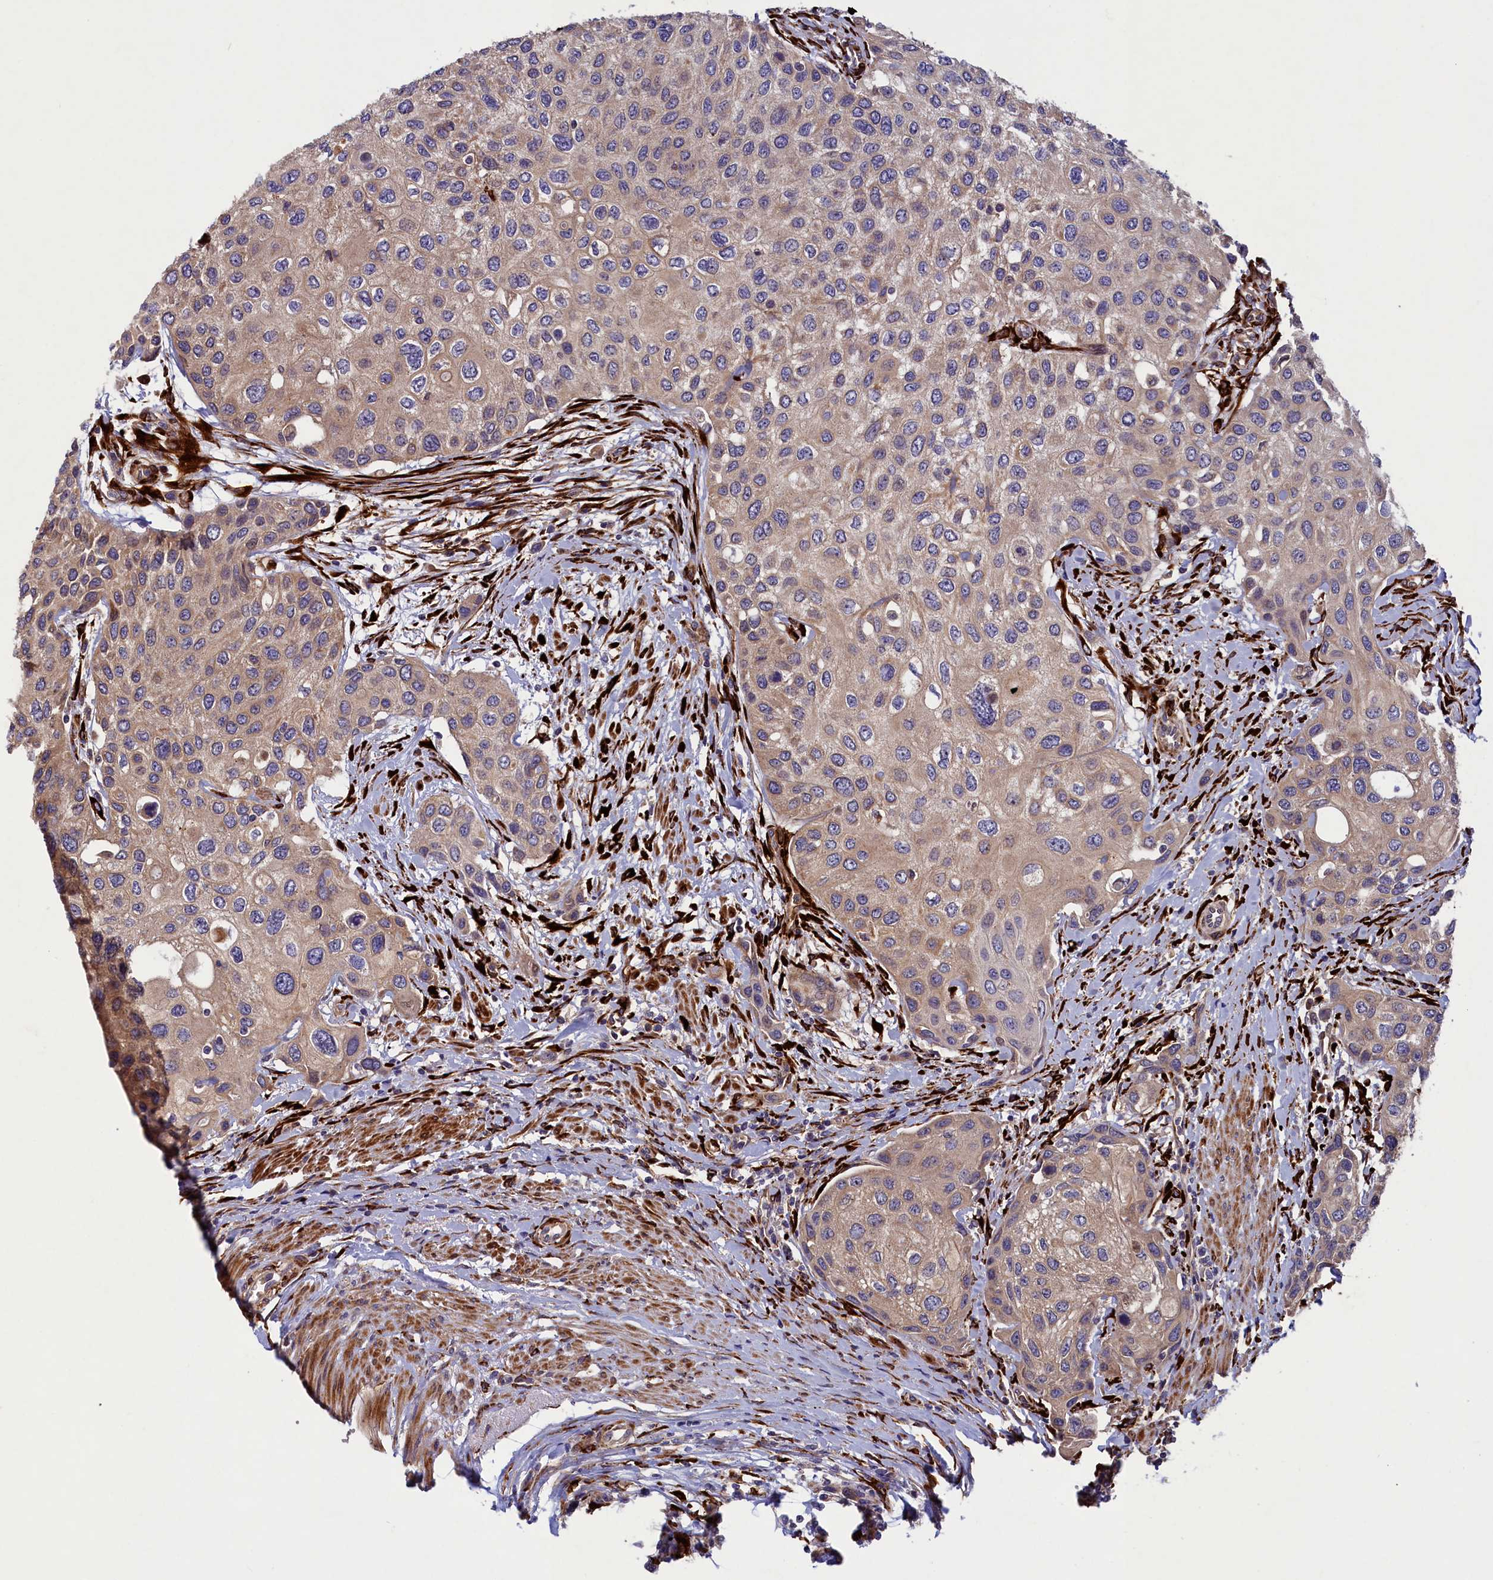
{"staining": {"intensity": "weak", "quantity": ">75%", "location": "cytoplasmic/membranous"}, "tissue": "urothelial cancer", "cell_type": "Tumor cells", "image_type": "cancer", "snomed": [{"axis": "morphology", "description": "Normal tissue, NOS"}, {"axis": "morphology", "description": "Urothelial carcinoma, High grade"}, {"axis": "topography", "description": "Vascular tissue"}, {"axis": "topography", "description": "Urinary bladder"}], "caption": "Immunohistochemical staining of human urothelial carcinoma (high-grade) demonstrates low levels of weak cytoplasmic/membranous staining in about >75% of tumor cells. The protein of interest is shown in brown color, while the nuclei are stained blue.", "gene": "ARRDC4", "patient": {"sex": "female", "age": 56}}